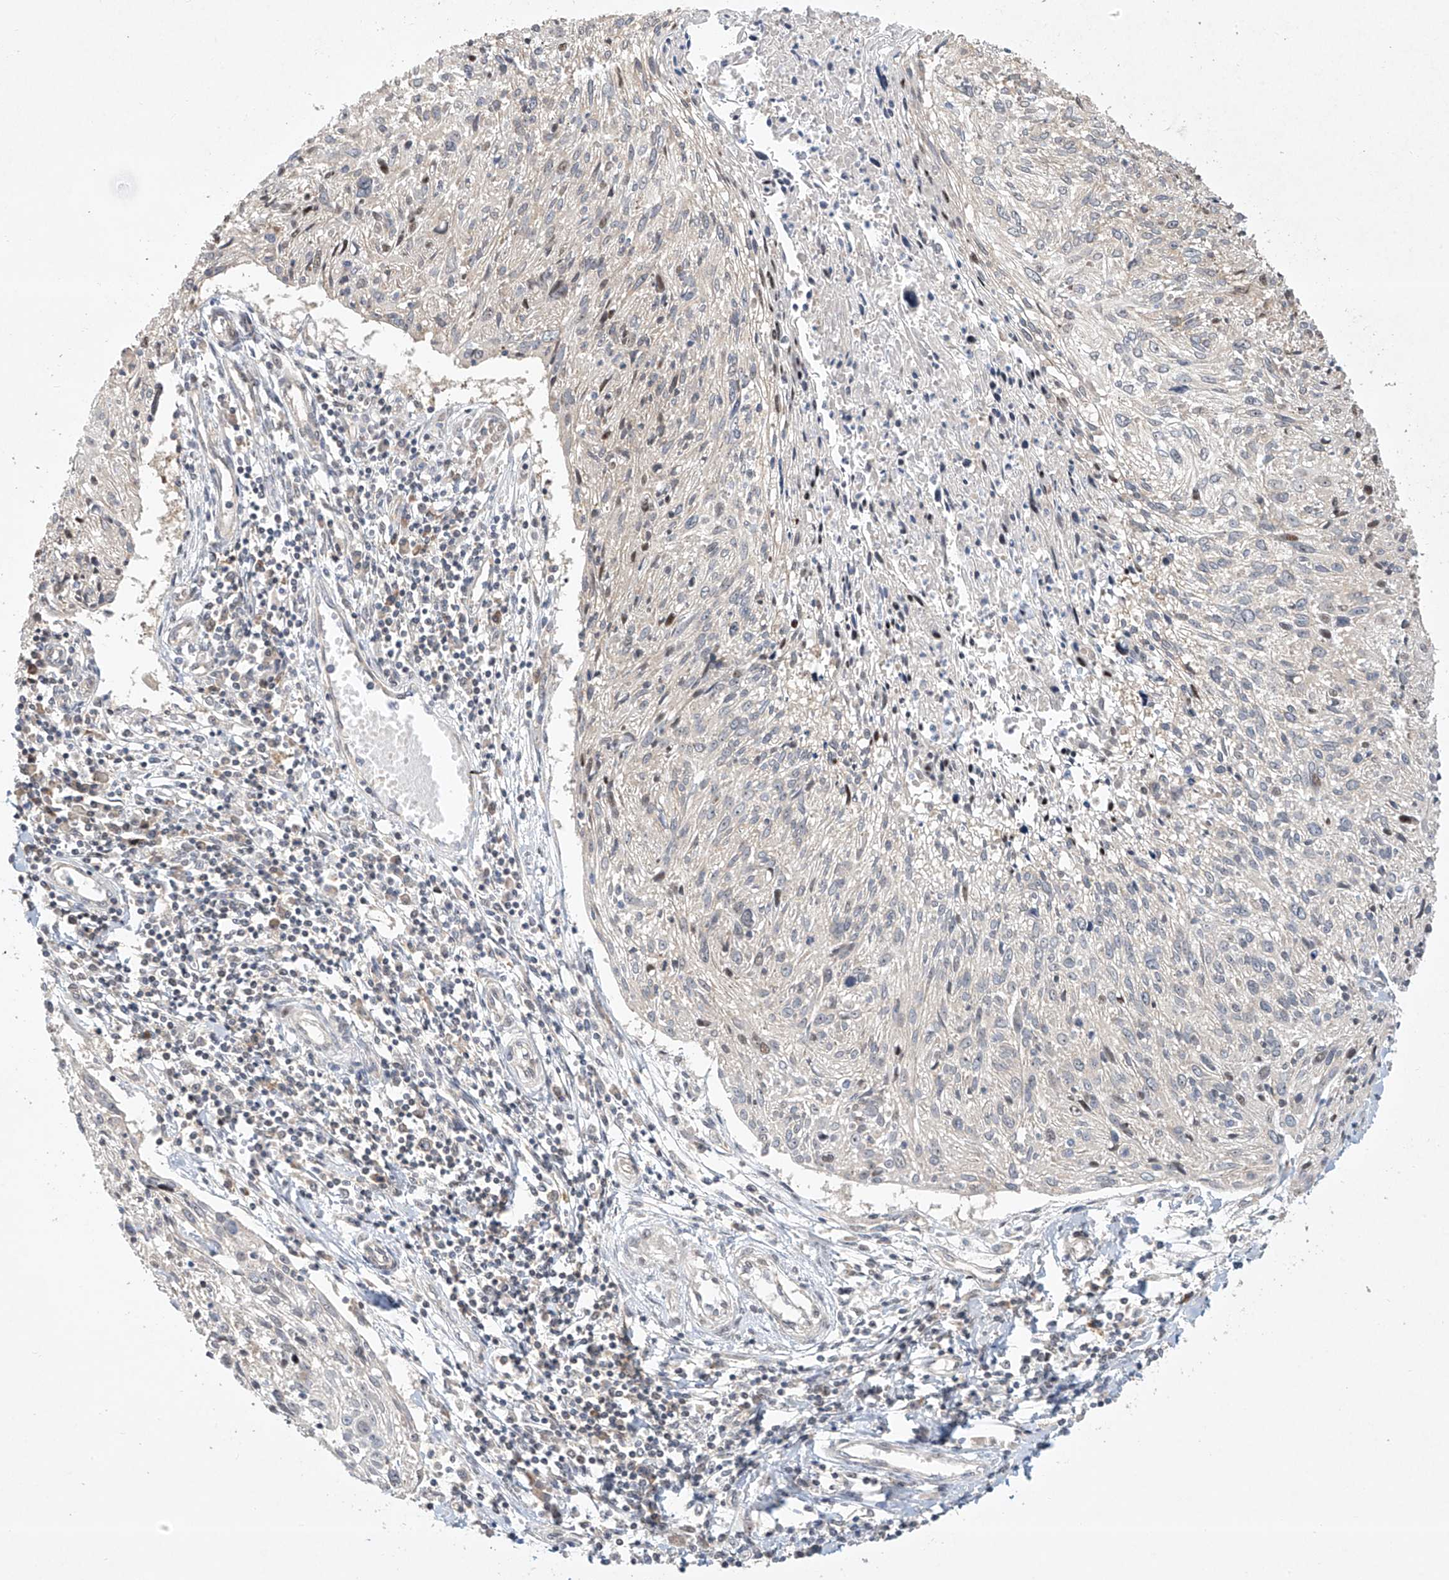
{"staining": {"intensity": "negative", "quantity": "none", "location": "none"}, "tissue": "cervical cancer", "cell_type": "Tumor cells", "image_type": "cancer", "snomed": [{"axis": "morphology", "description": "Squamous cell carcinoma, NOS"}, {"axis": "topography", "description": "Cervix"}], "caption": "Immunohistochemistry (IHC) image of cervical cancer (squamous cell carcinoma) stained for a protein (brown), which shows no staining in tumor cells.", "gene": "TASP1", "patient": {"sex": "female", "age": 51}}